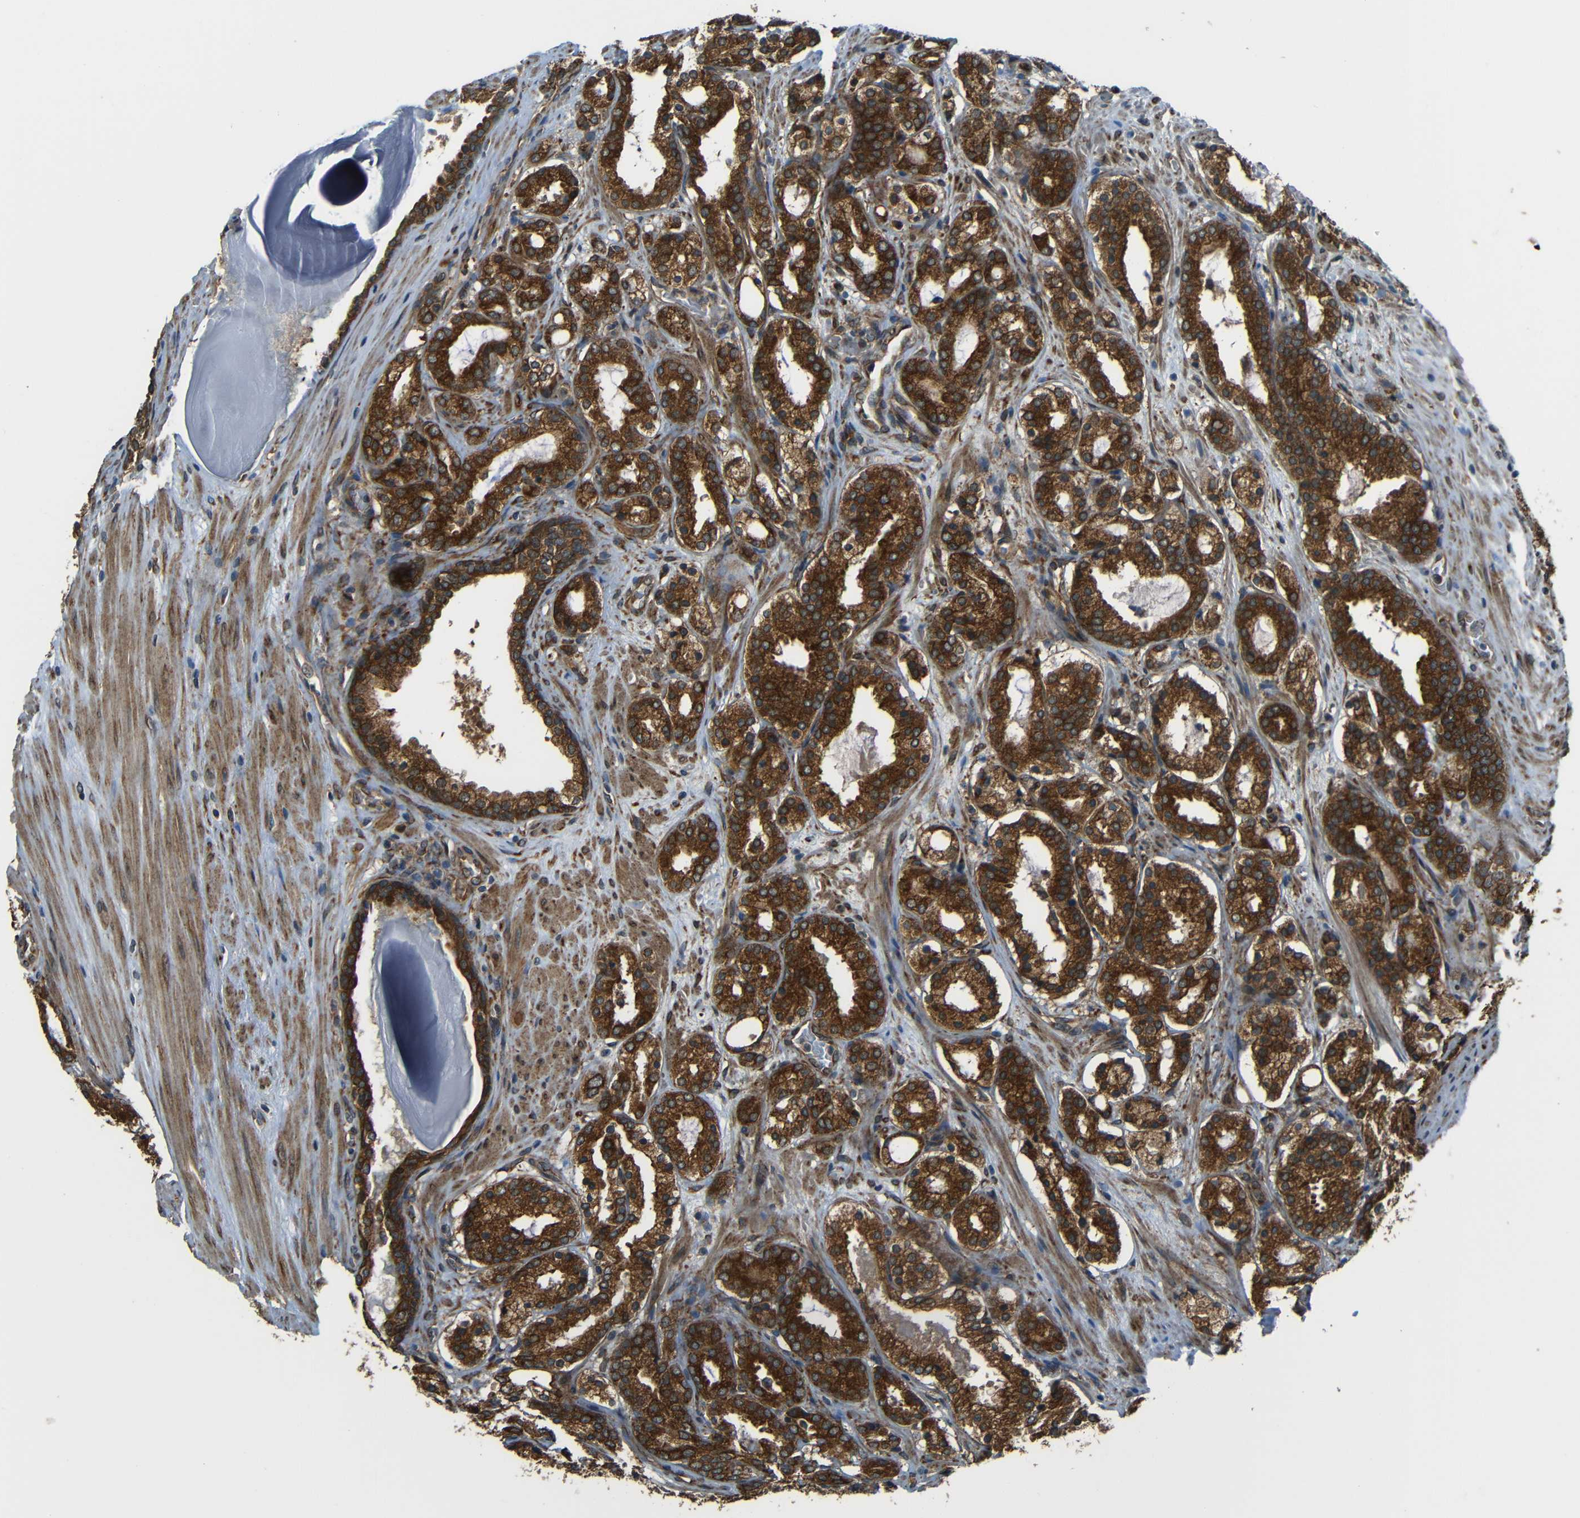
{"staining": {"intensity": "strong", "quantity": ">75%", "location": "cytoplasmic/membranous"}, "tissue": "prostate cancer", "cell_type": "Tumor cells", "image_type": "cancer", "snomed": [{"axis": "morphology", "description": "Adenocarcinoma, Low grade"}, {"axis": "topography", "description": "Prostate"}], "caption": "Adenocarcinoma (low-grade) (prostate) stained with immunohistochemistry demonstrates strong cytoplasmic/membranous staining in approximately >75% of tumor cells.", "gene": "VAPB", "patient": {"sex": "male", "age": 69}}